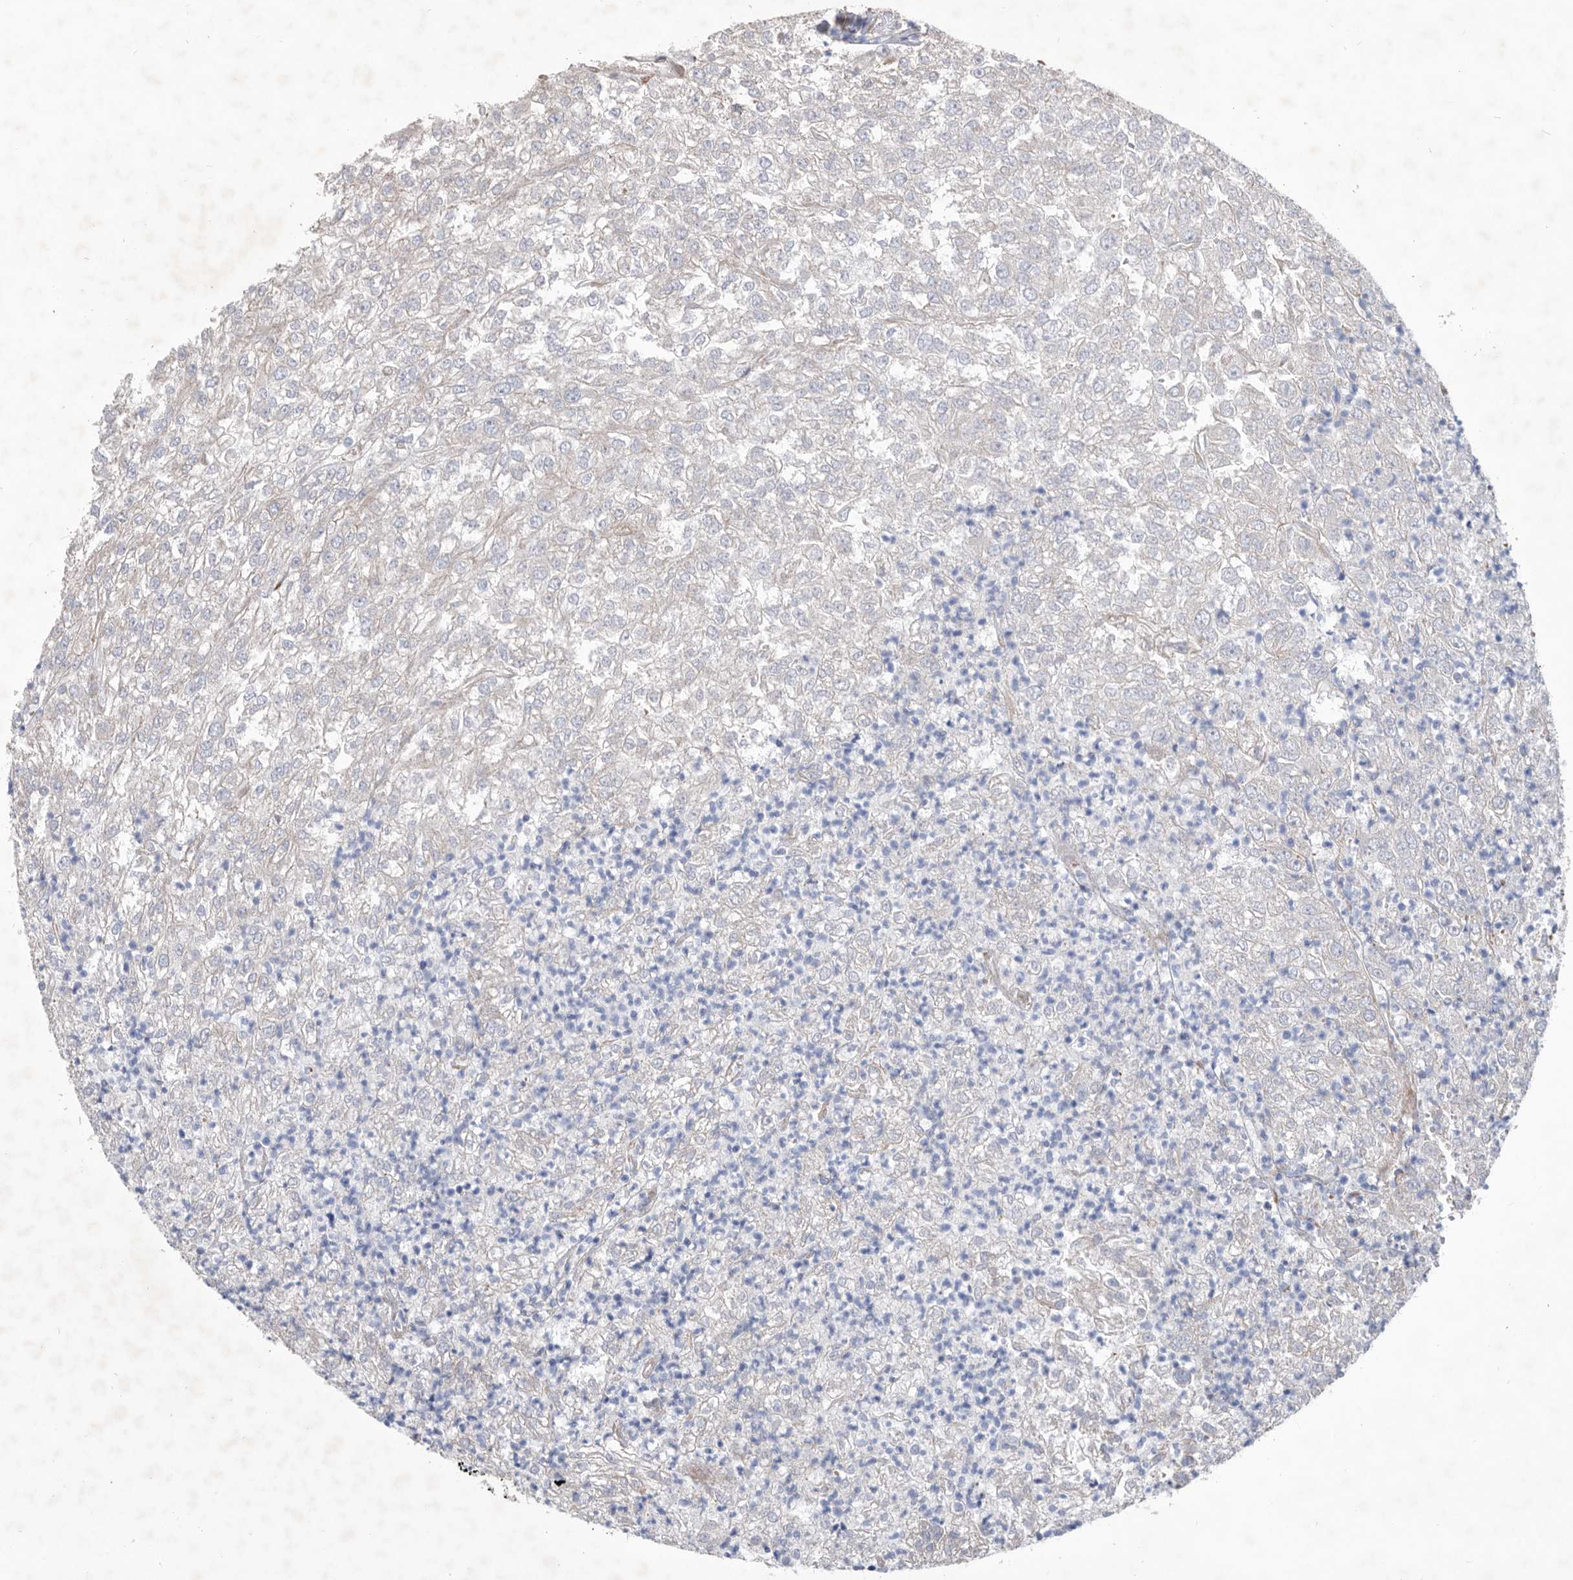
{"staining": {"intensity": "negative", "quantity": "none", "location": "none"}, "tissue": "renal cancer", "cell_type": "Tumor cells", "image_type": "cancer", "snomed": [{"axis": "morphology", "description": "Adenocarcinoma, NOS"}, {"axis": "topography", "description": "Kidney"}], "caption": "There is no significant expression in tumor cells of adenocarcinoma (renal).", "gene": "ATP13A3", "patient": {"sex": "female", "age": 54}}